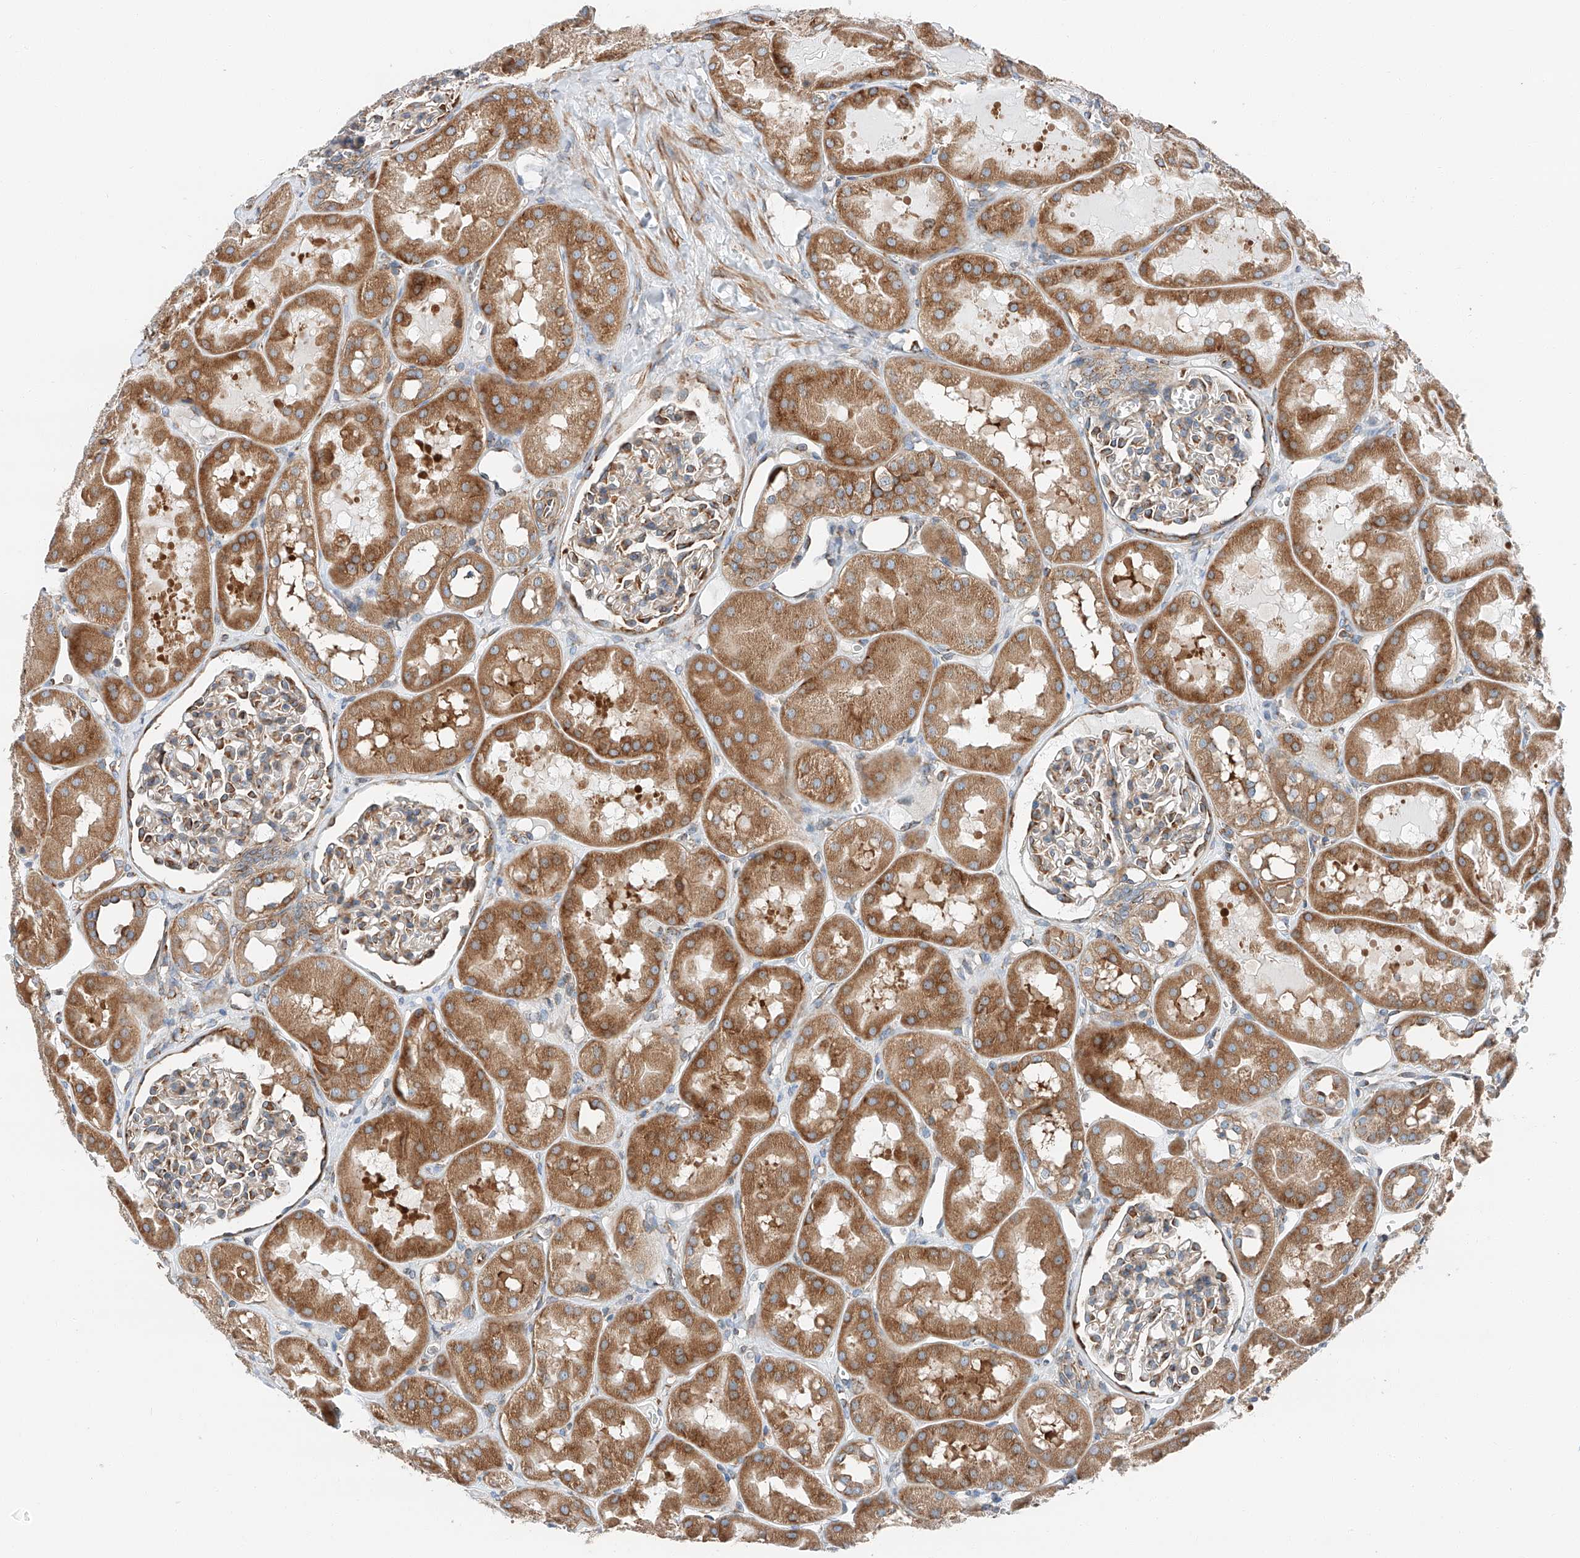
{"staining": {"intensity": "weak", "quantity": "25%-75%", "location": "cytoplasmic/membranous"}, "tissue": "kidney", "cell_type": "Cells in glomeruli", "image_type": "normal", "snomed": [{"axis": "morphology", "description": "Normal tissue, NOS"}, {"axis": "topography", "description": "Kidney"}], "caption": "This photomicrograph shows IHC staining of unremarkable human kidney, with low weak cytoplasmic/membranous staining in about 25%-75% of cells in glomeruli.", "gene": "ZC3H15", "patient": {"sex": "male", "age": 16}}